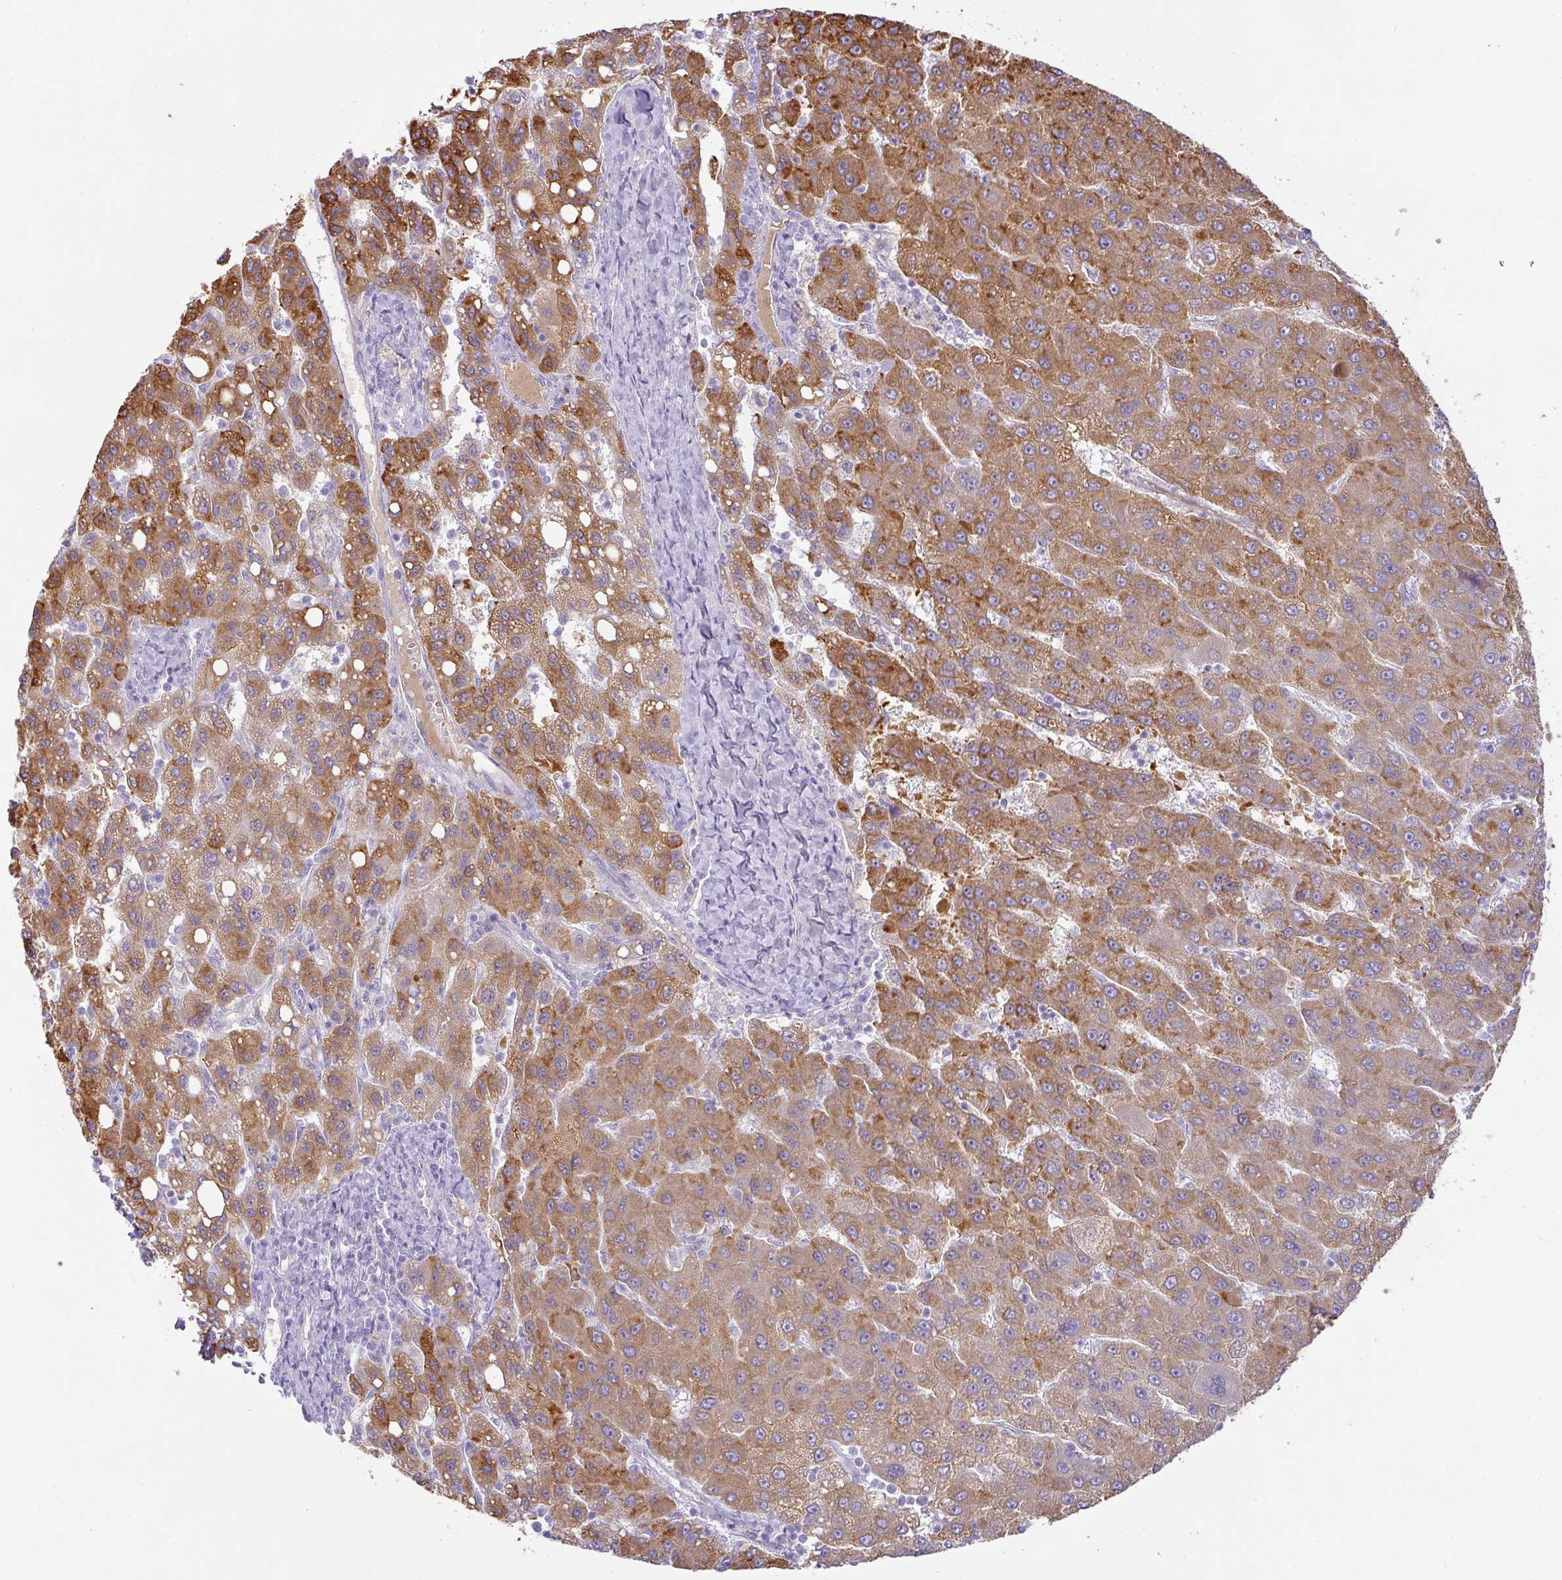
{"staining": {"intensity": "strong", "quantity": ">75%", "location": "cytoplasmic/membranous"}, "tissue": "liver cancer", "cell_type": "Tumor cells", "image_type": "cancer", "snomed": [{"axis": "morphology", "description": "Carcinoma, Hepatocellular, NOS"}, {"axis": "topography", "description": "Liver"}], "caption": "Strong cytoplasmic/membranous staining for a protein is present in about >75% of tumor cells of hepatocellular carcinoma (liver) using immunohistochemistry.", "gene": "FGF17", "patient": {"sex": "female", "age": 82}}